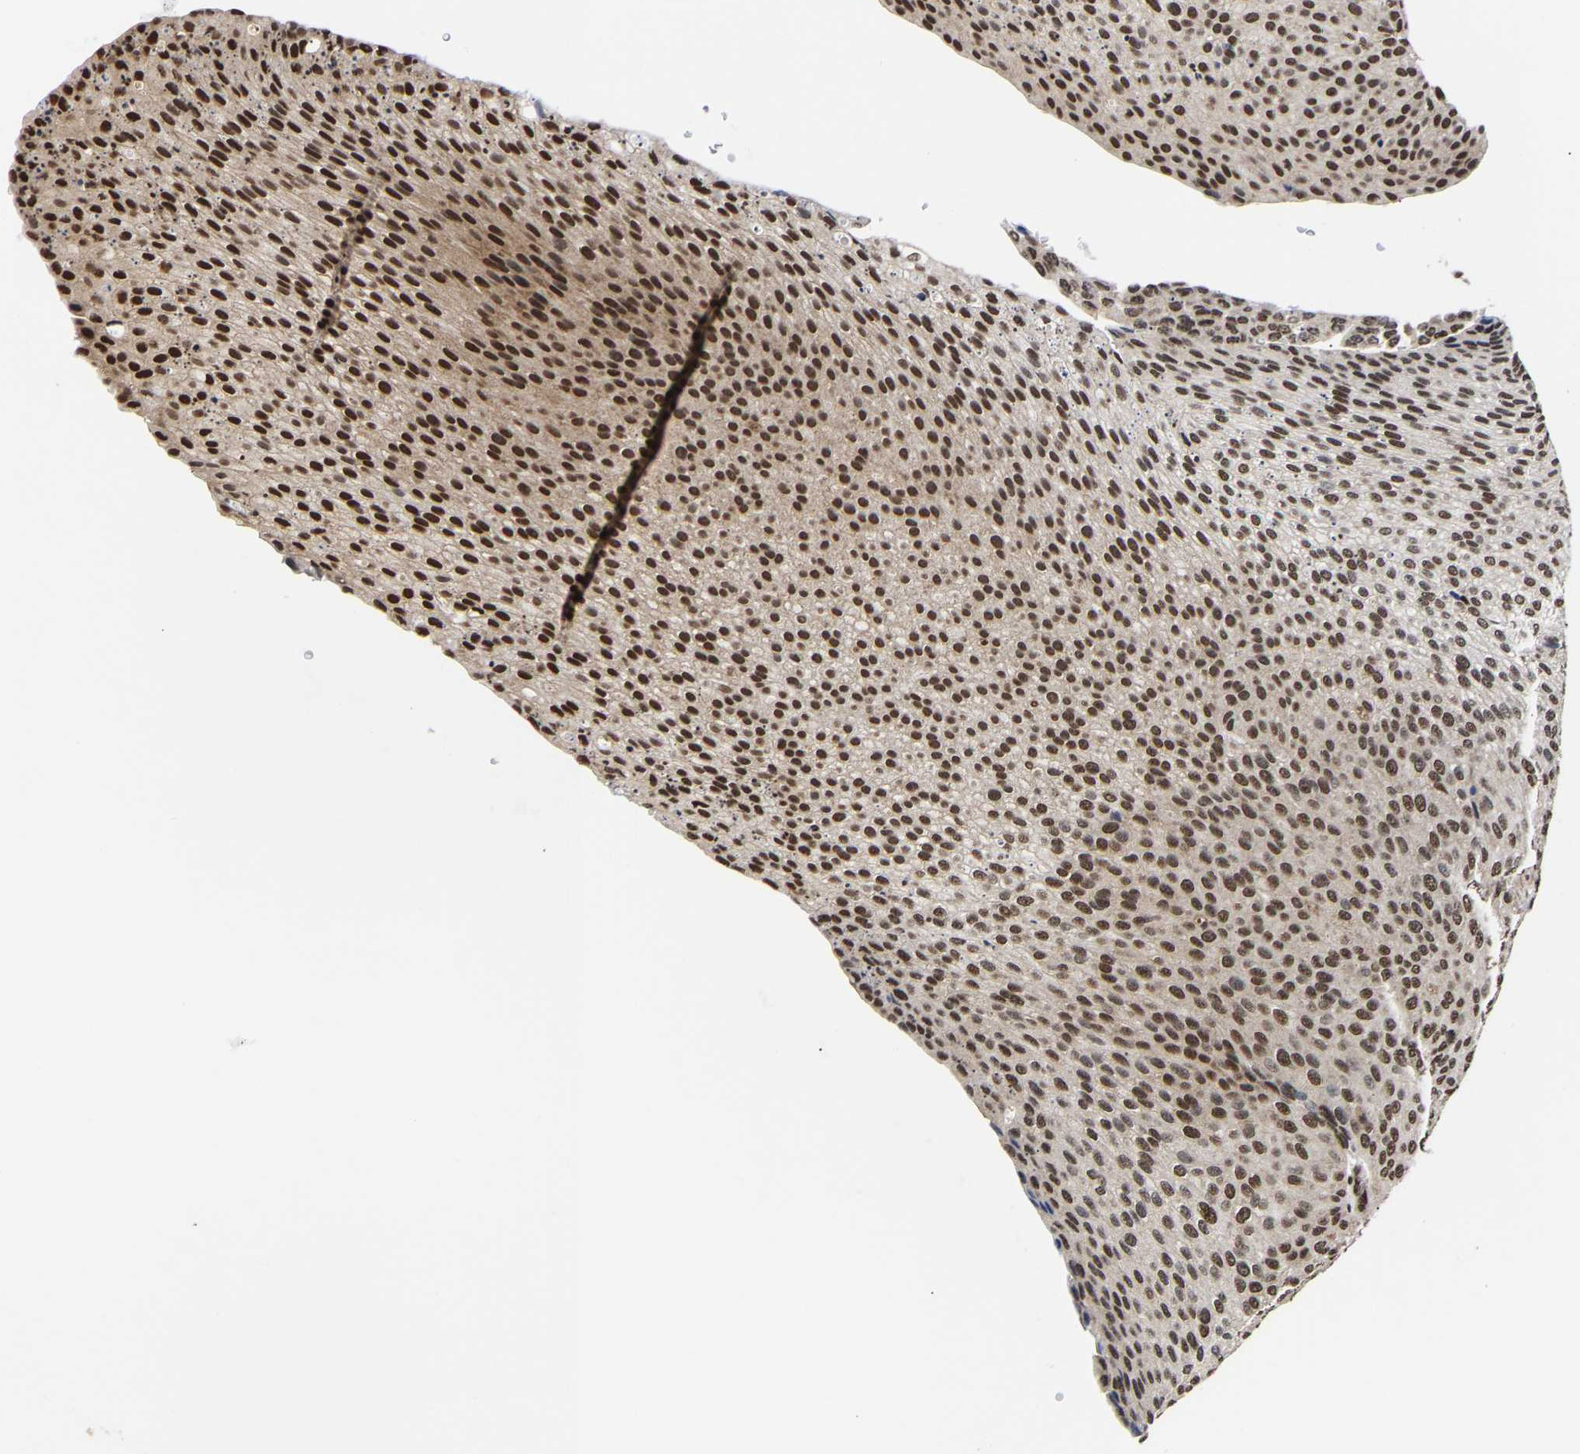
{"staining": {"intensity": "strong", "quantity": ">75%", "location": "nuclear"}, "tissue": "urothelial cancer", "cell_type": "Tumor cells", "image_type": "cancer", "snomed": [{"axis": "morphology", "description": "Urothelial carcinoma, Low grade"}, {"axis": "topography", "description": "Smooth muscle"}, {"axis": "topography", "description": "Urinary bladder"}], "caption": "Immunohistochemistry (IHC) (DAB) staining of low-grade urothelial carcinoma shows strong nuclear protein expression in about >75% of tumor cells.", "gene": "PSIP1", "patient": {"sex": "male", "age": 60}}